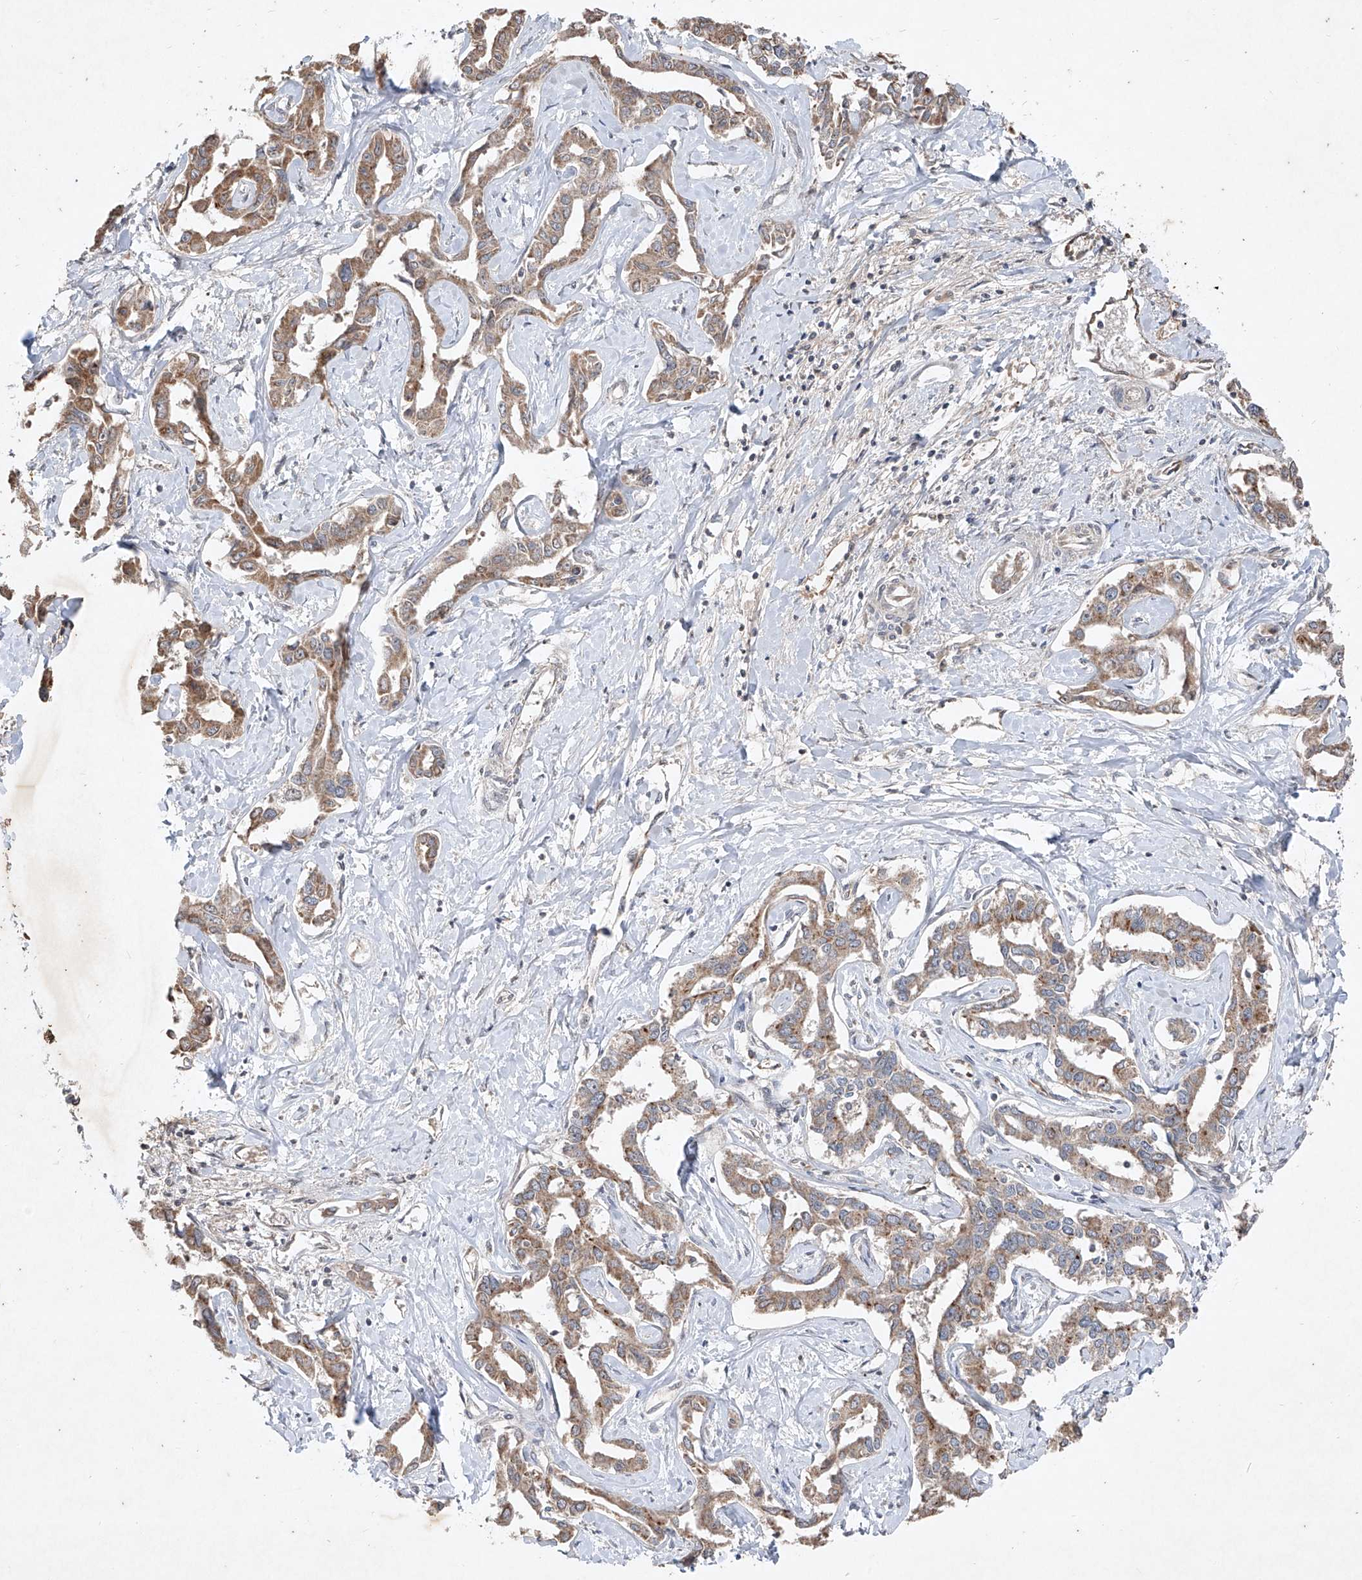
{"staining": {"intensity": "moderate", "quantity": ">75%", "location": "cytoplasmic/membranous"}, "tissue": "liver cancer", "cell_type": "Tumor cells", "image_type": "cancer", "snomed": [{"axis": "morphology", "description": "Cholangiocarcinoma"}, {"axis": "topography", "description": "Liver"}], "caption": "Immunohistochemistry (IHC) image of liver cancer (cholangiocarcinoma) stained for a protein (brown), which reveals medium levels of moderate cytoplasmic/membranous staining in approximately >75% of tumor cells.", "gene": "ABCD3", "patient": {"sex": "male", "age": 59}}